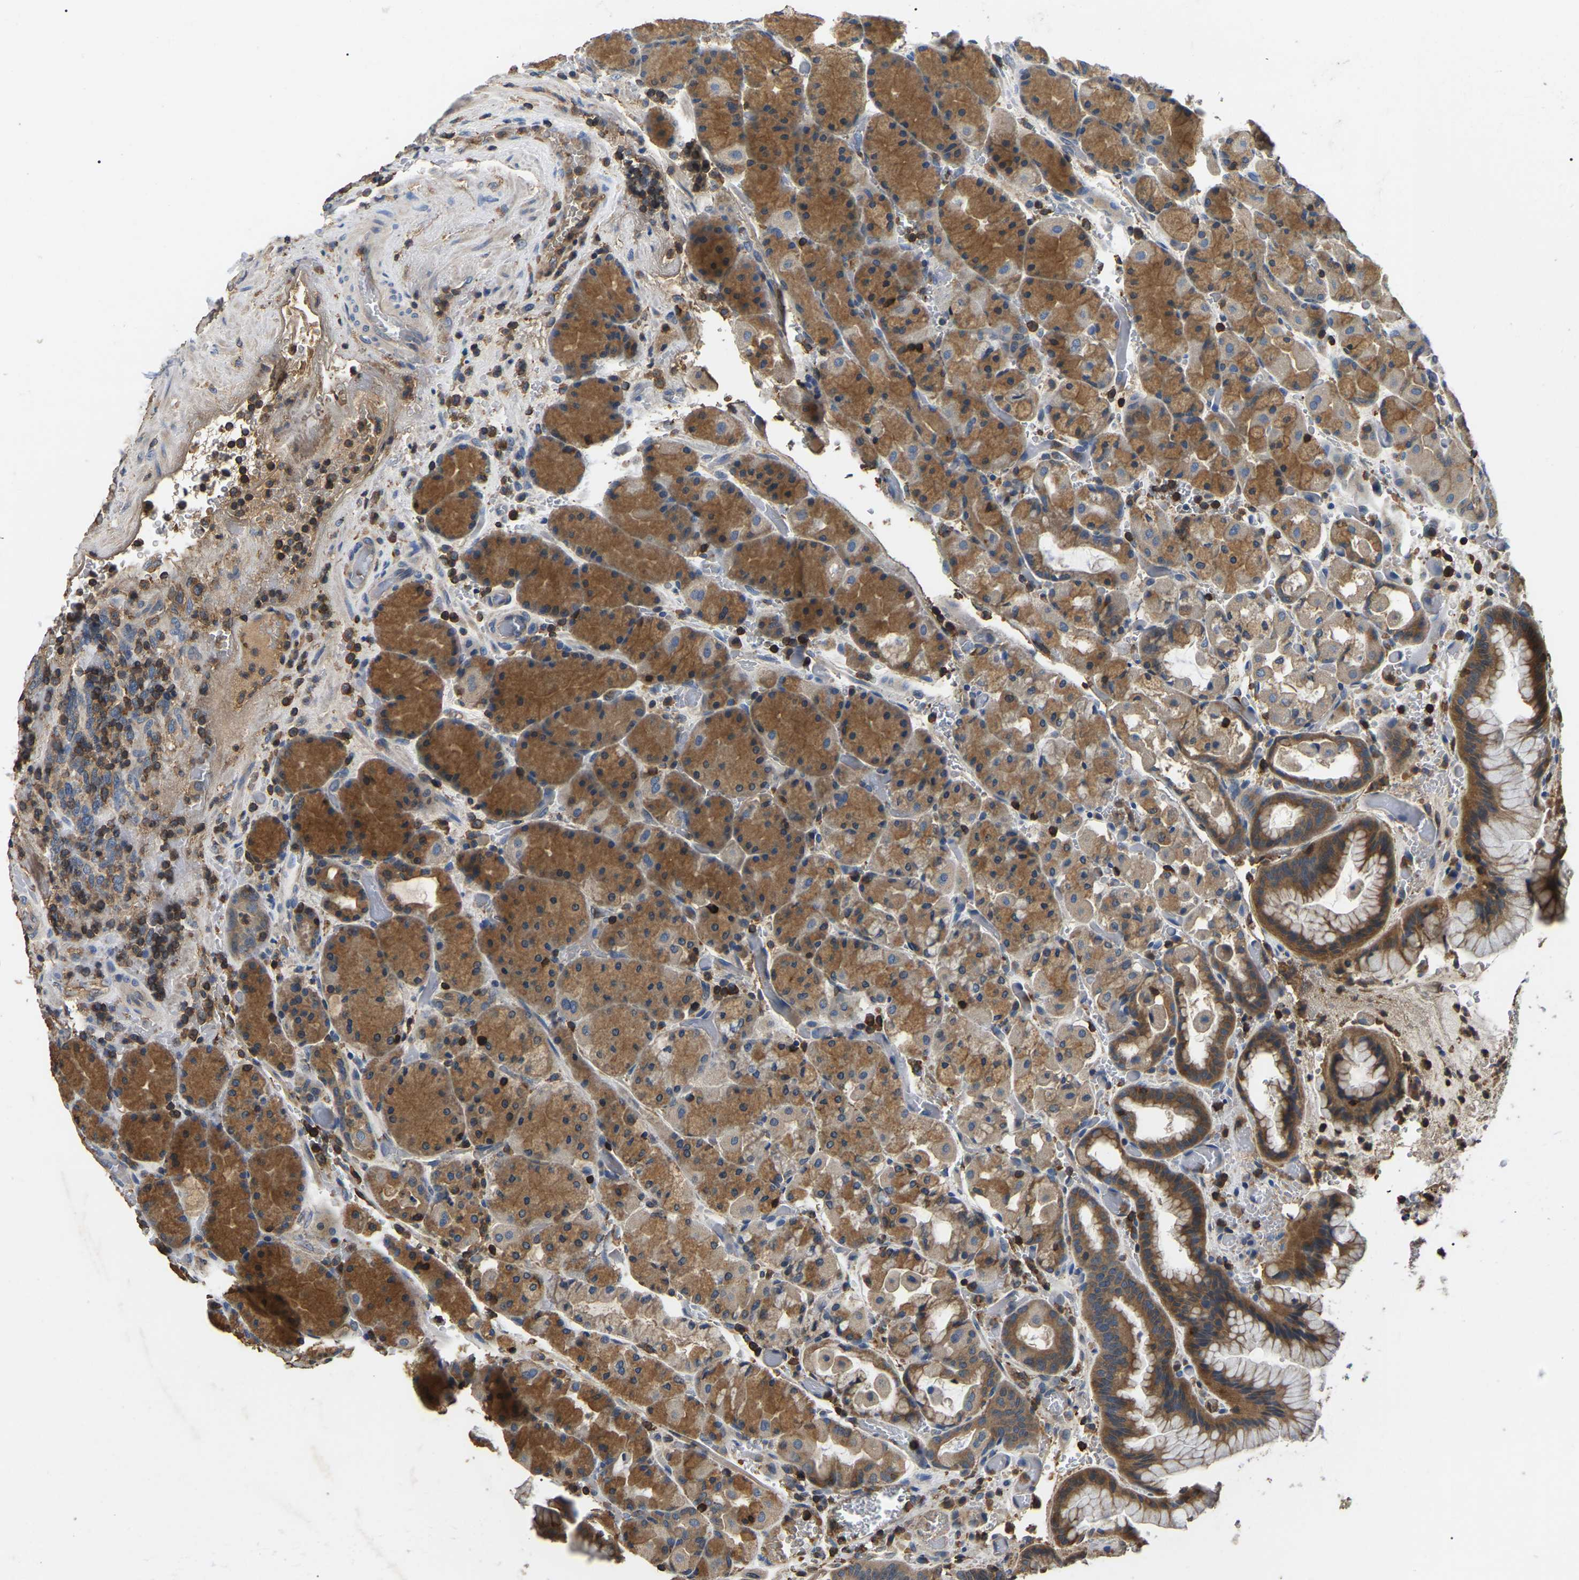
{"staining": {"intensity": "moderate", "quantity": ">75%", "location": "cytoplasmic/membranous"}, "tissue": "stomach", "cell_type": "Glandular cells", "image_type": "normal", "snomed": [{"axis": "morphology", "description": "Normal tissue, NOS"}, {"axis": "morphology", "description": "Carcinoid, malignant, NOS"}, {"axis": "topography", "description": "Stomach, upper"}], "caption": "An image showing moderate cytoplasmic/membranous expression in about >75% of glandular cells in normal stomach, as visualized by brown immunohistochemical staining.", "gene": "SMPD2", "patient": {"sex": "male", "age": 39}}